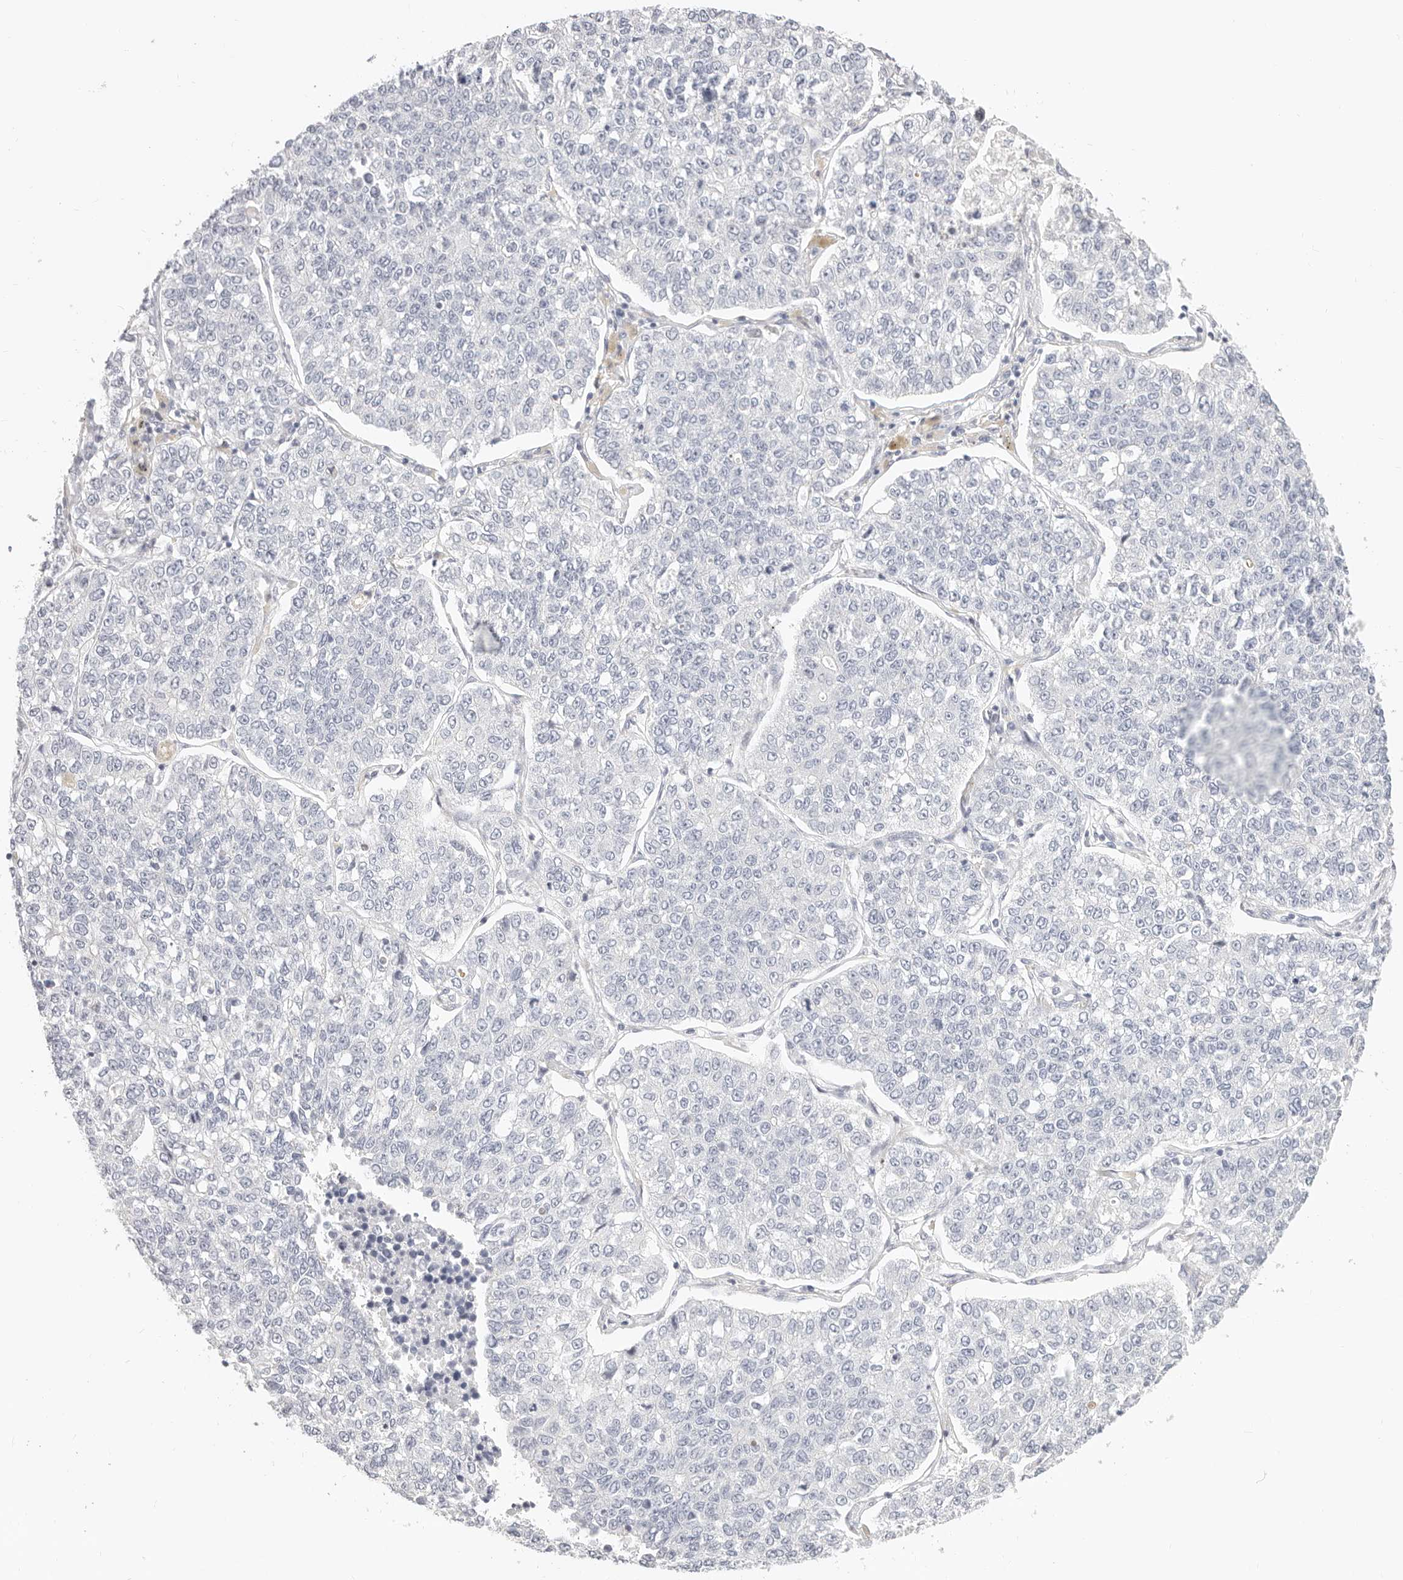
{"staining": {"intensity": "negative", "quantity": "none", "location": "none"}, "tissue": "lung cancer", "cell_type": "Tumor cells", "image_type": "cancer", "snomed": [{"axis": "morphology", "description": "Adenocarcinoma, NOS"}, {"axis": "topography", "description": "Lung"}], "caption": "A high-resolution image shows immunohistochemistry staining of adenocarcinoma (lung), which reveals no significant staining in tumor cells.", "gene": "DTNBP1", "patient": {"sex": "male", "age": 49}}